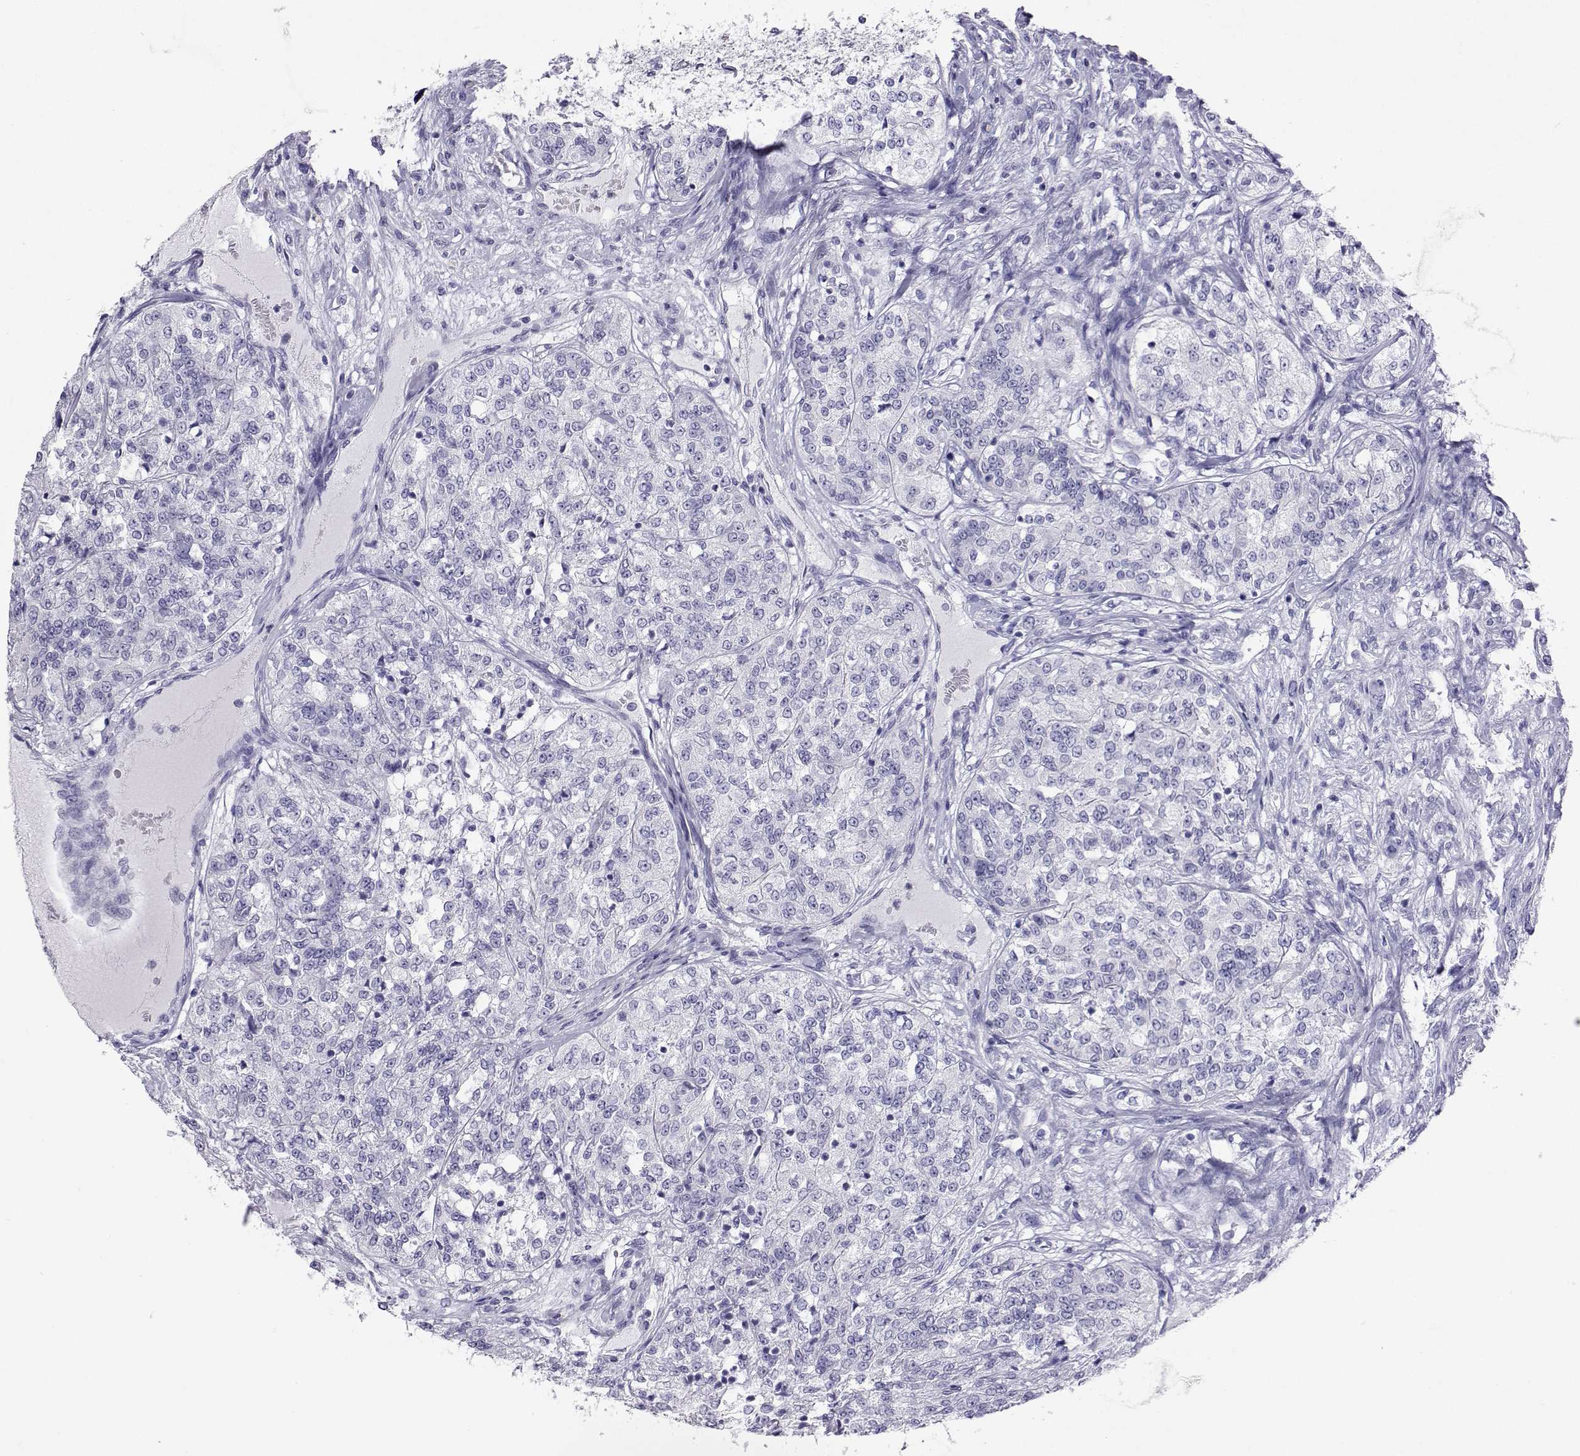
{"staining": {"intensity": "negative", "quantity": "none", "location": "none"}, "tissue": "renal cancer", "cell_type": "Tumor cells", "image_type": "cancer", "snomed": [{"axis": "morphology", "description": "Adenocarcinoma, NOS"}, {"axis": "topography", "description": "Kidney"}], "caption": "Immunohistochemistry (IHC) image of adenocarcinoma (renal) stained for a protein (brown), which reveals no staining in tumor cells.", "gene": "PLIN4", "patient": {"sex": "female", "age": 63}}